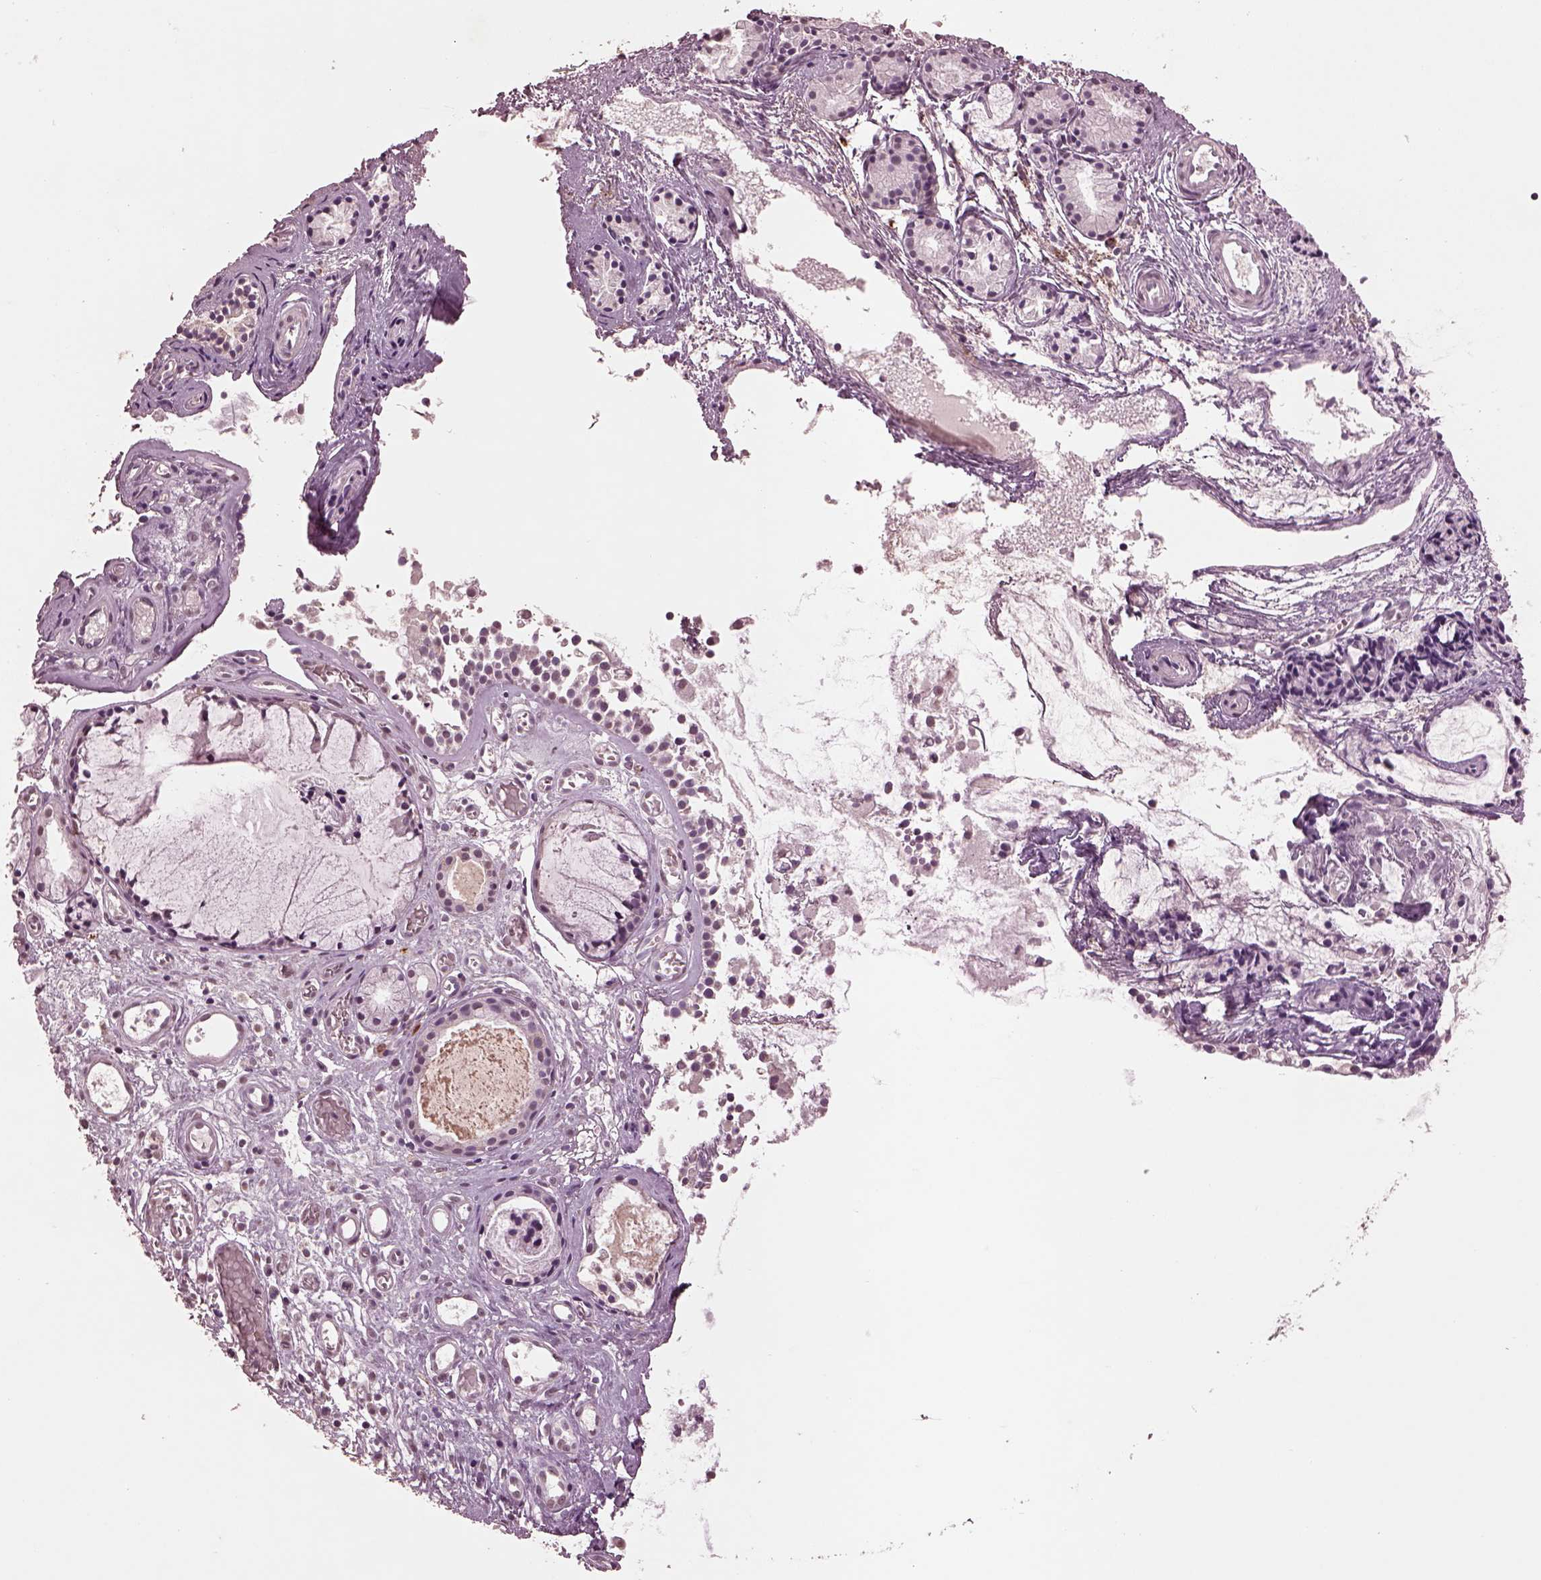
{"staining": {"intensity": "negative", "quantity": "none", "location": "none"}, "tissue": "nasopharynx", "cell_type": "Respiratory epithelial cells", "image_type": "normal", "snomed": [{"axis": "morphology", "description": "Normal tissue, NOS"}, {"axis": "topography", "description": "Nasopharynx"}], "caption": "Normal nasopharynx was stained to show a protein in brown. There is no significant expression in respiratory epithelial cells.", "gene": "IL18RAP", "patient": {"sex": "male", "age": 31}}